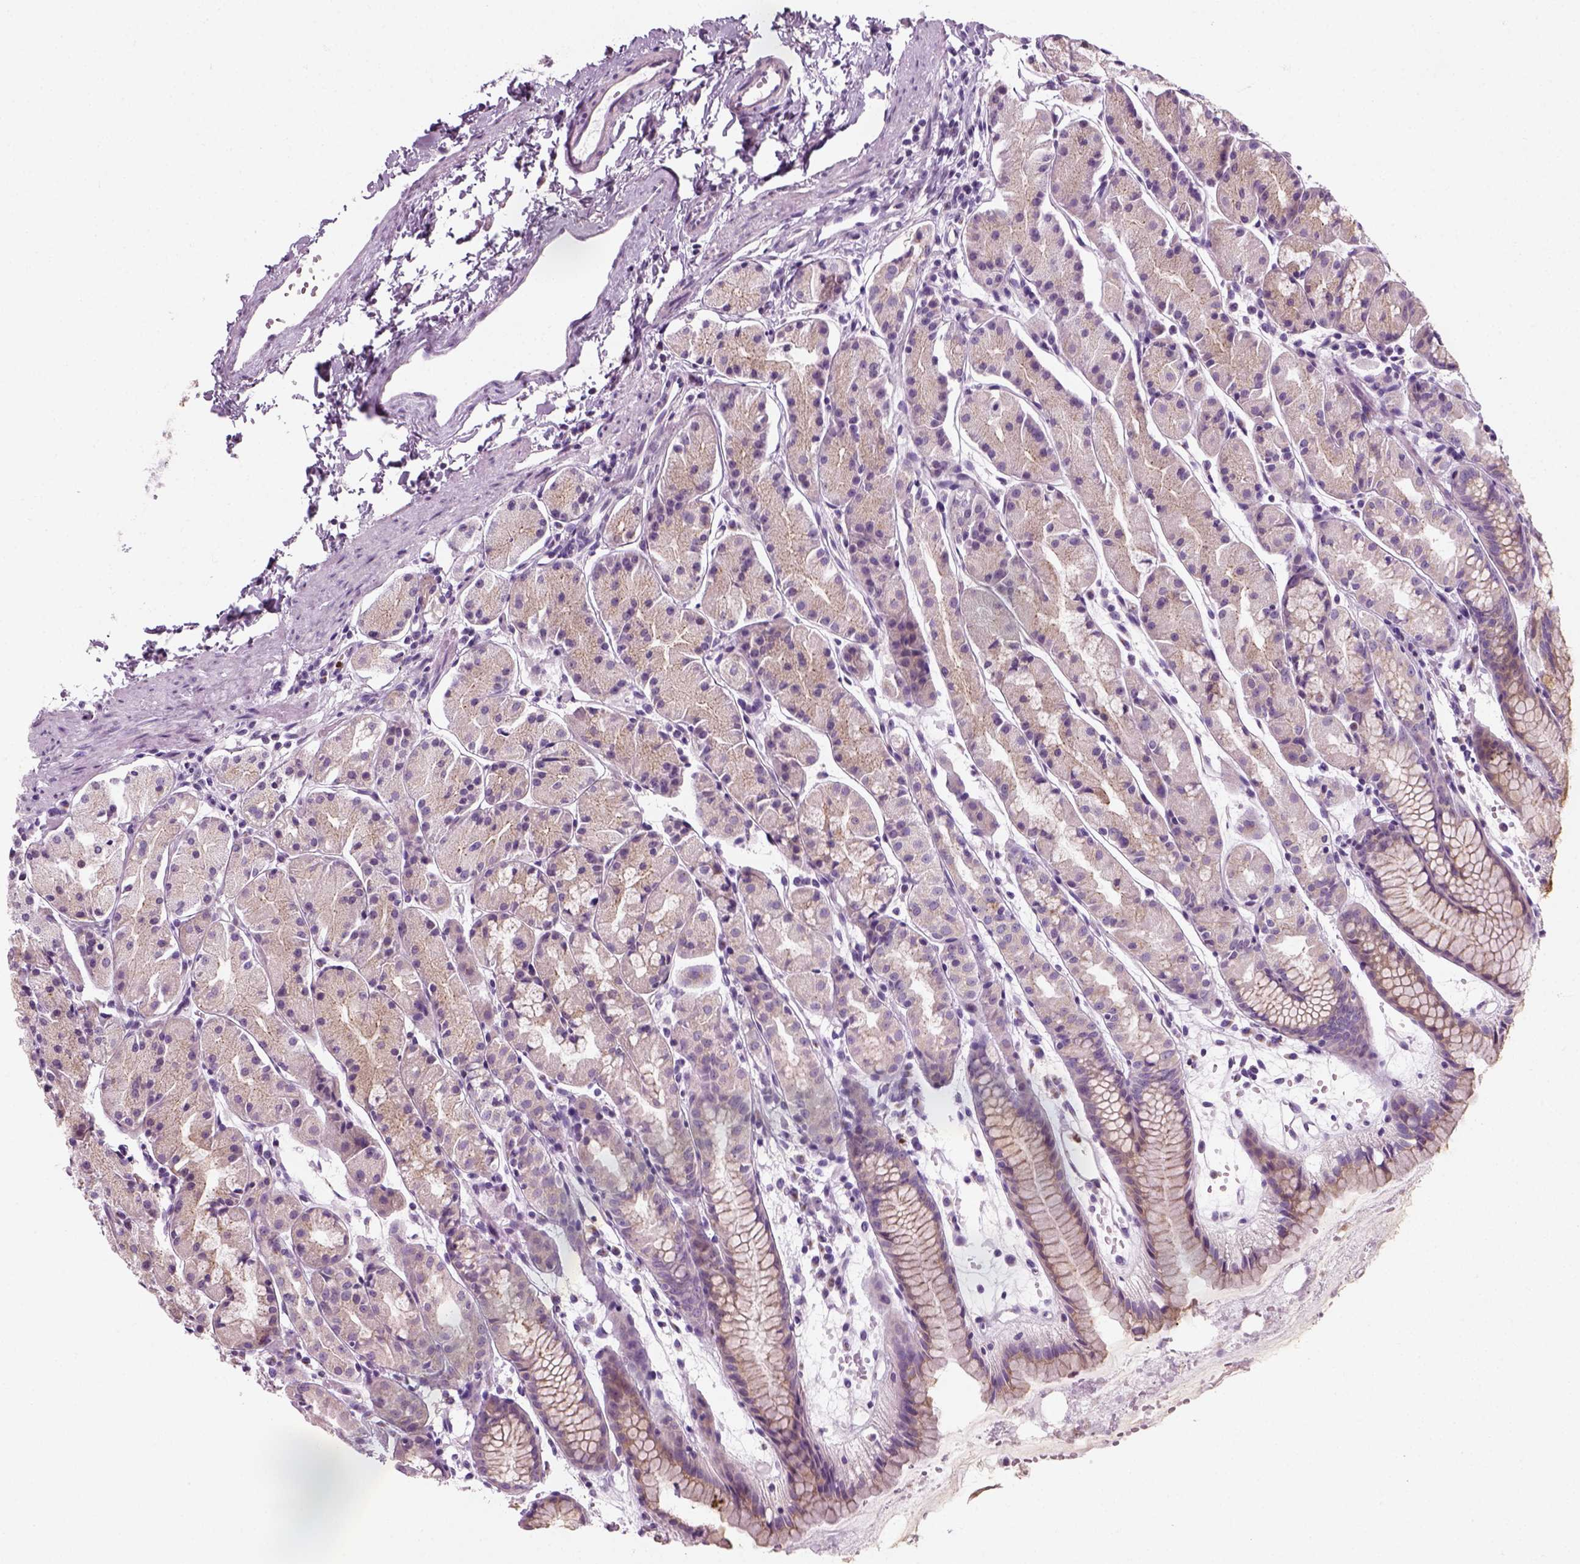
{"staining": {"intensity": "negative", "quantity": "none", "location": "none"}, "tissue": "stomach", "cell_type": "Glandular cells", "image_type": "normal", "snomed": [{"axis": "morphology", "description": "Normal tissue, NOS"}, {"axis": "topography", "description": "Stomach, upper"}], "caption": "Protein analysis of unremarkable stomach exhibits no significant expression in glandular cells. (DAB IHC with hematoxylin counter stain).", "gene": "IL4", "patient": {"sex": "male", "age": 47}}